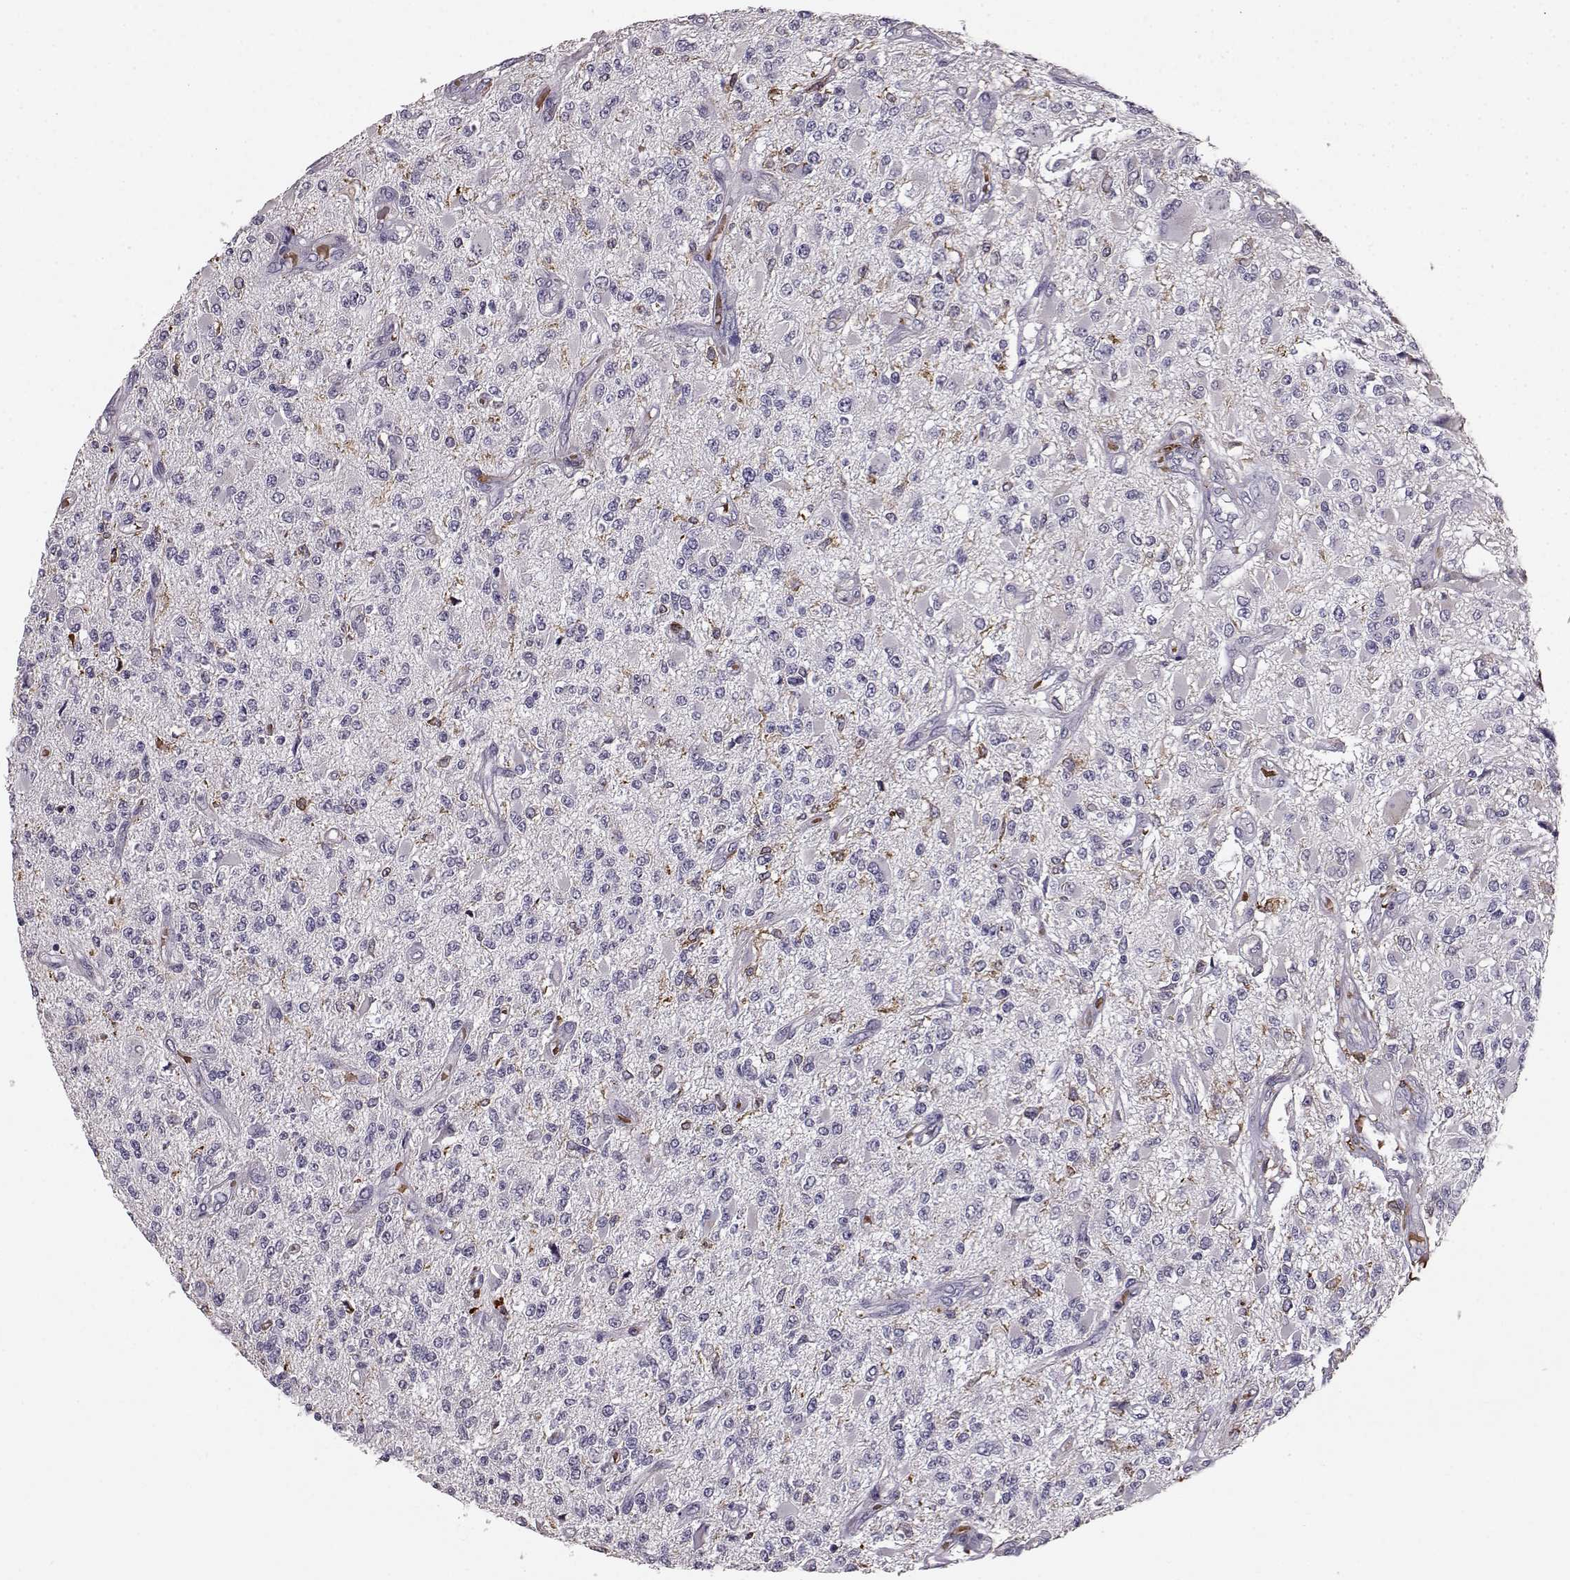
{"staining": {"intensity": "negative", "quantity": "none", "location": "none"}, "tissue": "glioma", "cell_type": "Tumor cells", "image_type": "cancer", "snomed": [{"axis": "morphology", "description": "Glioma, malignant, High grade"}, {"axis": "topography", "description": "Brain"}], "caption": "A micrograph of high-grade glioma (malignant) stained for a protein shows no brown staining in tumor cells. The staining is performed using DAB (3,3'-diaminobenzidine) brown chromogen with nuclei counter-stained in using hematoxylin.", "gene": "CCNF", "patient": {"sex": "female", "age": 63}}